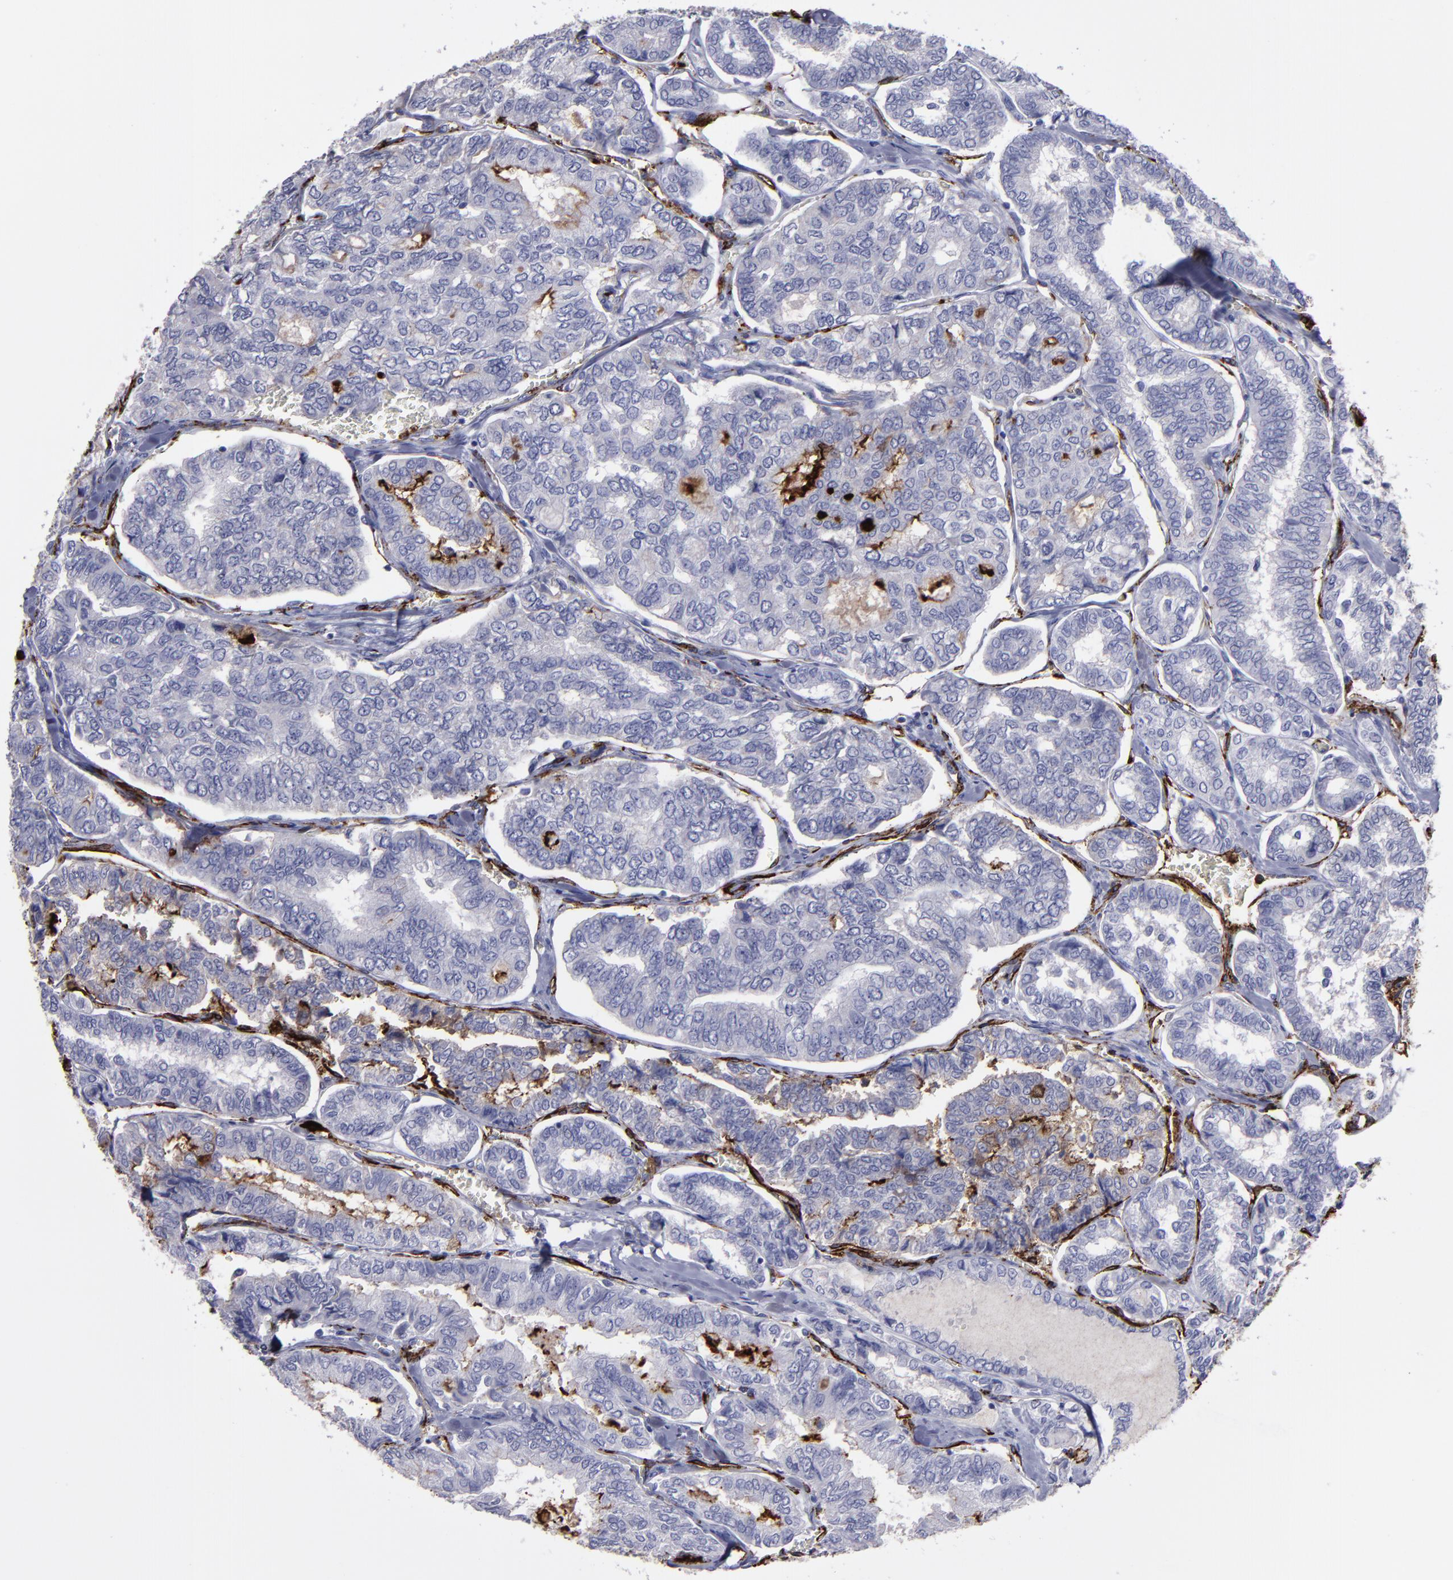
{"staining": {"intensity": "negative", "quantity": "none", "location": "none"}, "tissue": "thyroid cancer", "cell_type": "Tumor cells", "image_type": "cancer", "snomed": [{"axis": "morphology", "description": "Papillary adenocarcinoma, NOS"}, {"axis": "topography", "description": "Thyroid gland"}], "caption": "Image shows no protein staining in tumor cells of thyroid cancer (papillary adenocarcinoma) tissue. The staining was performed using DAB (3,3'-diaminobenzidine) to visualize the protein expression in brown, while the nuclei were stained in blue with hematoxylin (Magnification: 20x).", "gene": "CD36", "patient": {"sex": "female", "age": 35}}